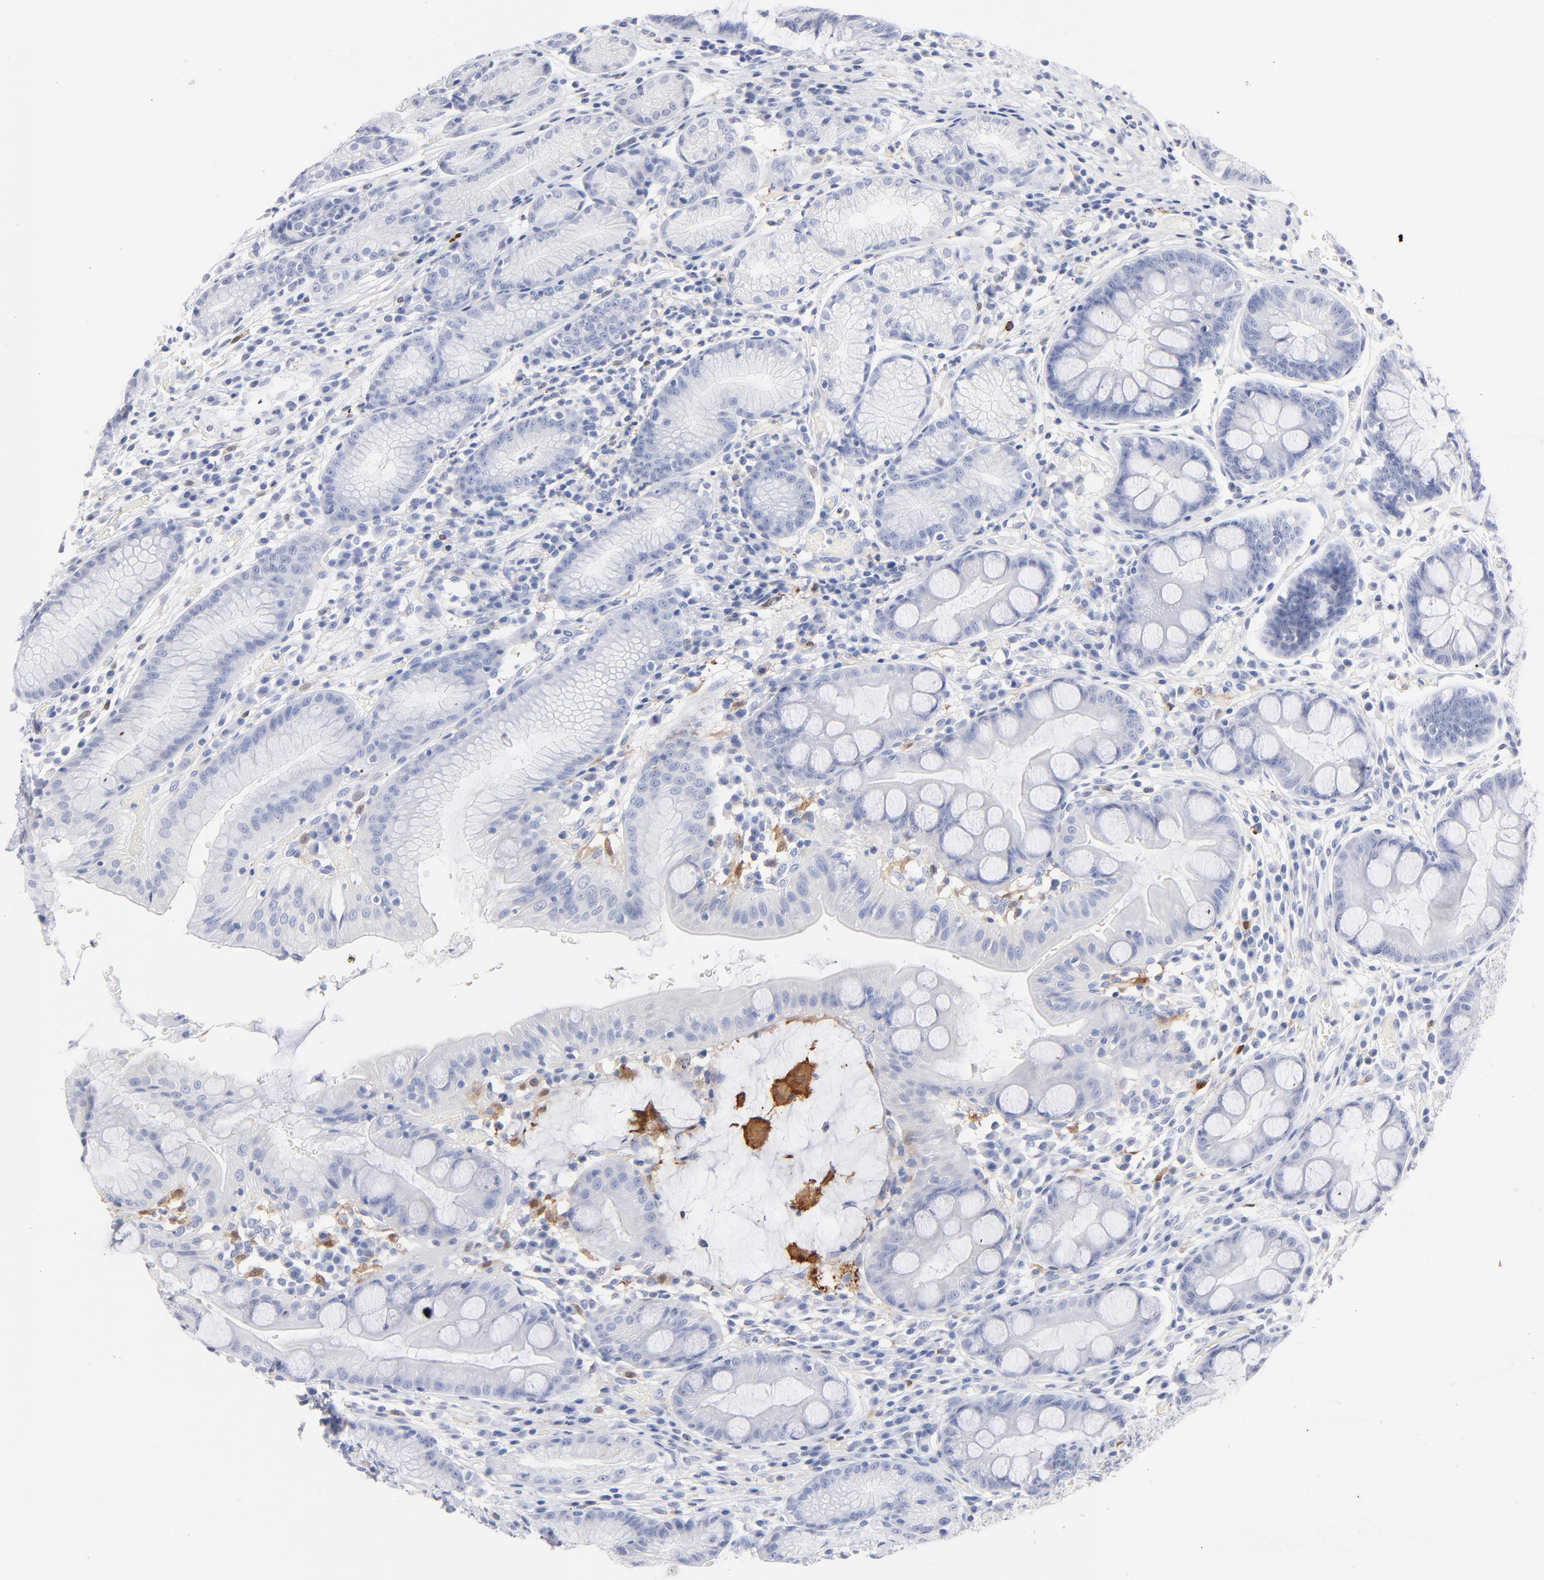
{"staining": {"intensity": "negative", "quantity": "none", "location": "none"}, "tissue": "stomach", "cell_type": "Glandular cells", "image_type": "normal", "snomed": [{"axis": "morphology", "description": "Normal tissue, NOS"}, {"axis": "morphology", "description": "Inflammation, NOS"}, {"axis": "topography", "description": "Stomach, lower"}], "caption": "Human stomach stained for a protein using IHC exhibits no expression in glandular cells.", "gene": "IFIT2", "patient": {"sex": "male", "age": 59}}